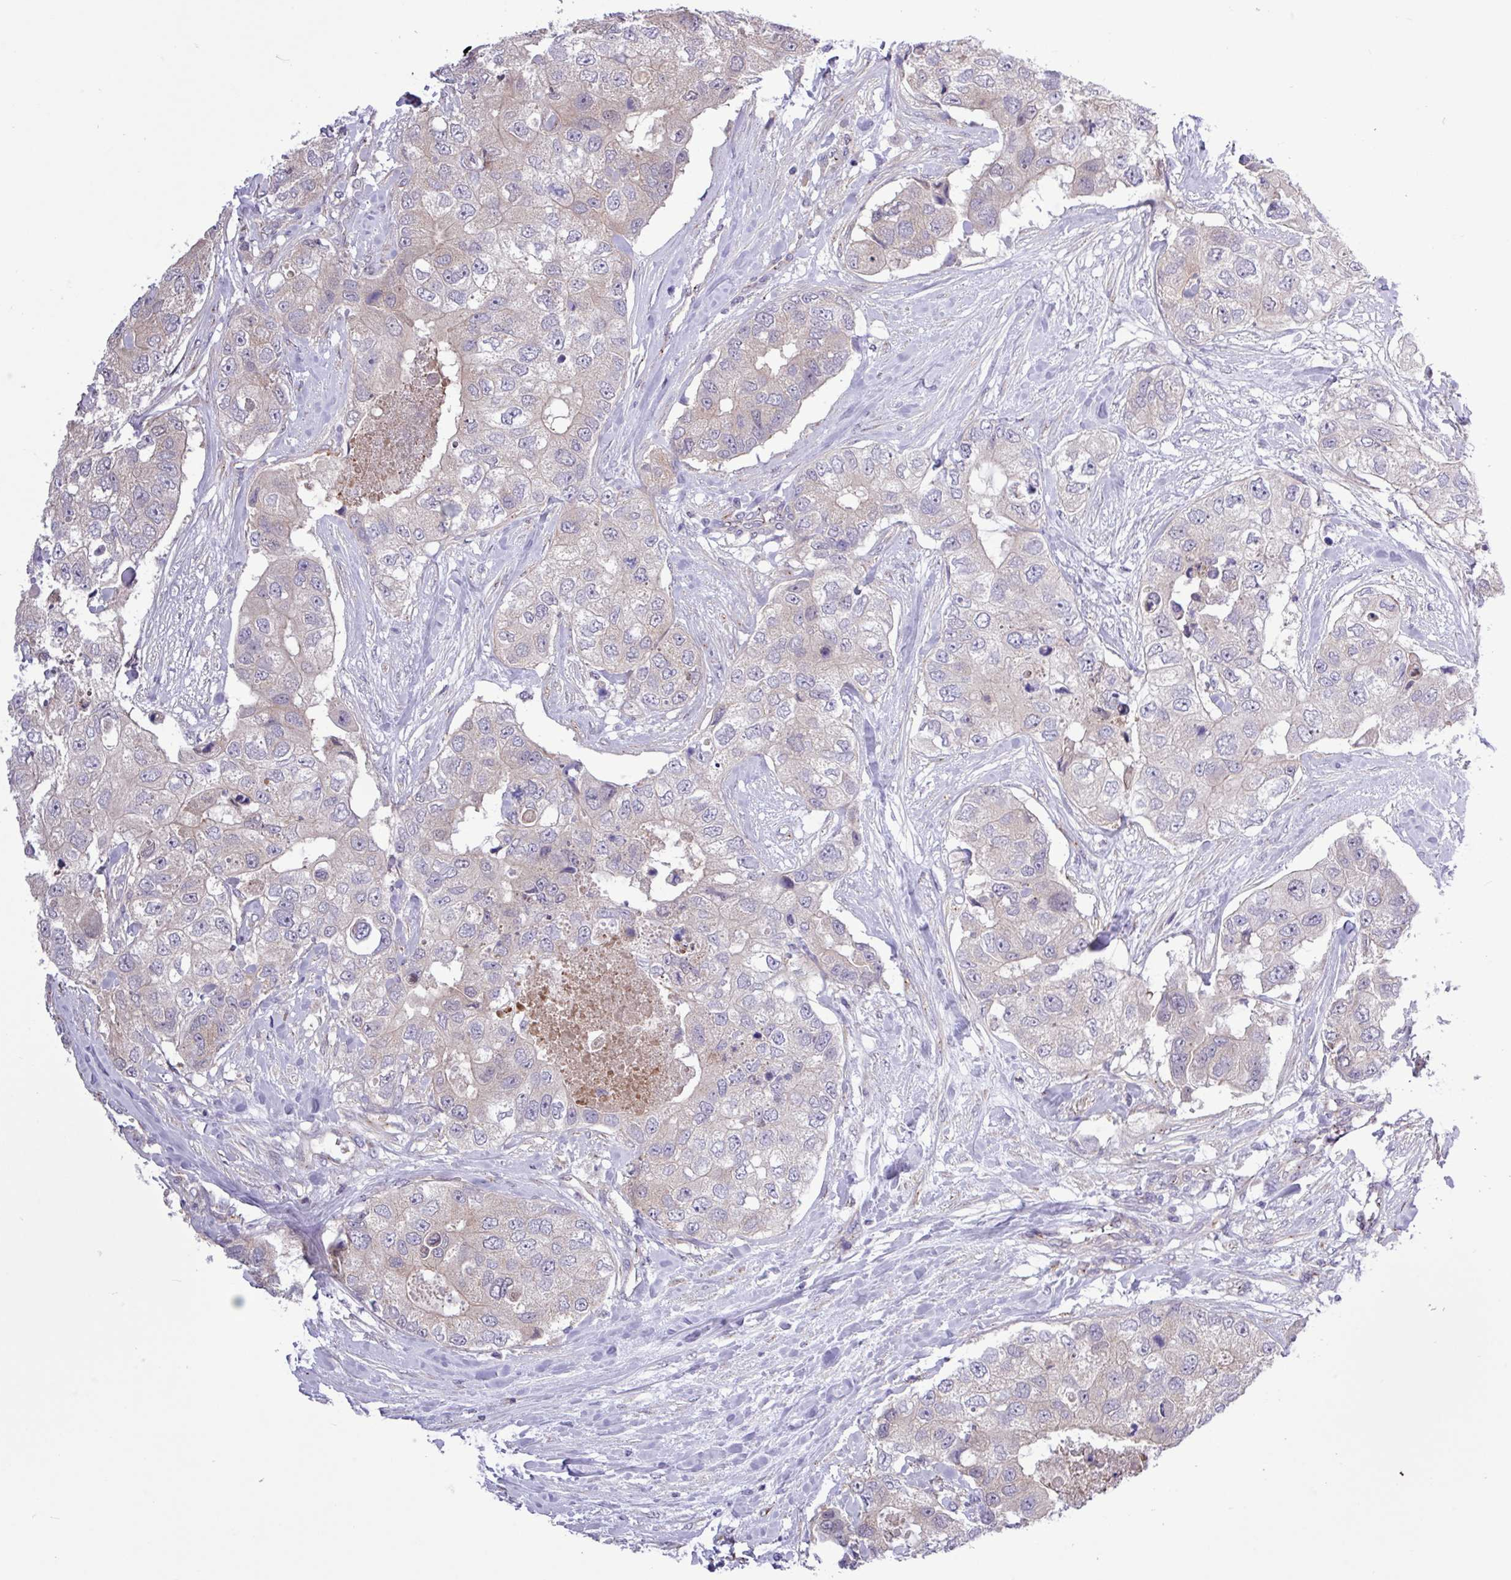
{"staining": {"intensity": "negative", "quantity": "none", "location": "none"}, "tissue": "breast cancer", "cell_type": "Tumor cells", "image_type": "cancer", "snomed": [{"axis": "morphology", "description": "Duct carcinoma"}, {"axis": "topography", "description": "Breast"}], "caption": "Immunohistochemistry (IHC) image of human breast cancer (infiltrating ductal carcinoma) stained for a protein (brown), which exhibits no staining in tumor cells.", "gene": "SPINK8", "patient": {"sex": "female", "age": 62}}